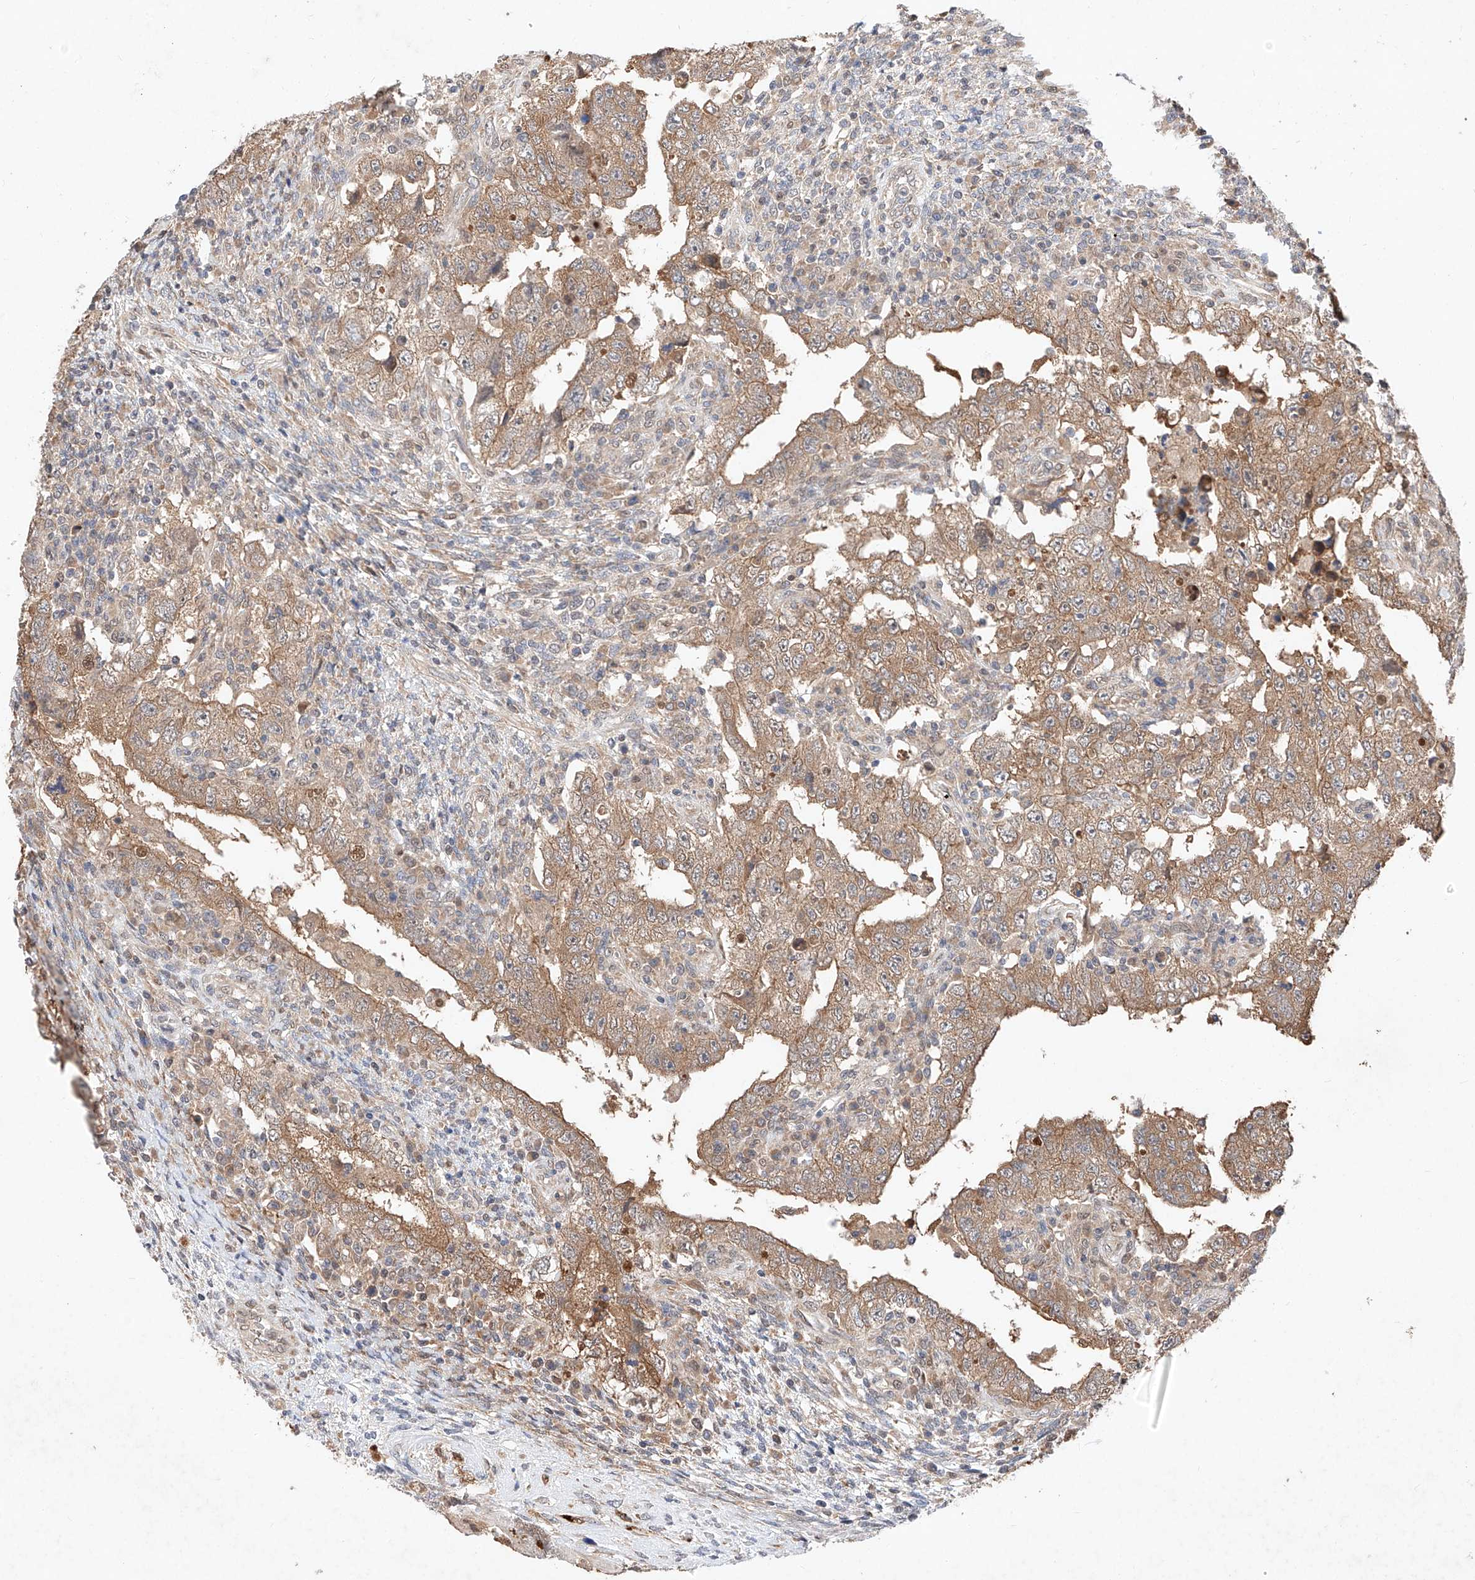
{"staining": {"intensity": "moderate", "quantity": ">75%", "location": "cytoplasmic/membranous"}, "tissue": "testis cancer", "cell_type": "Tumor cells", "image_type": "cancer", "snomed": [{"axis": "morphology", "description": "Carcinoma, Embryonal, NOS"}, {"axis": "topography", "description": "Testis"}], "caption": "Moderate cytoplasmic/membranous staining is appreciated in approximately >75% of tumor cells in testis cancer.", "gene": "ZSCAN4", "patient": {"sex": "male", "age": 26}}